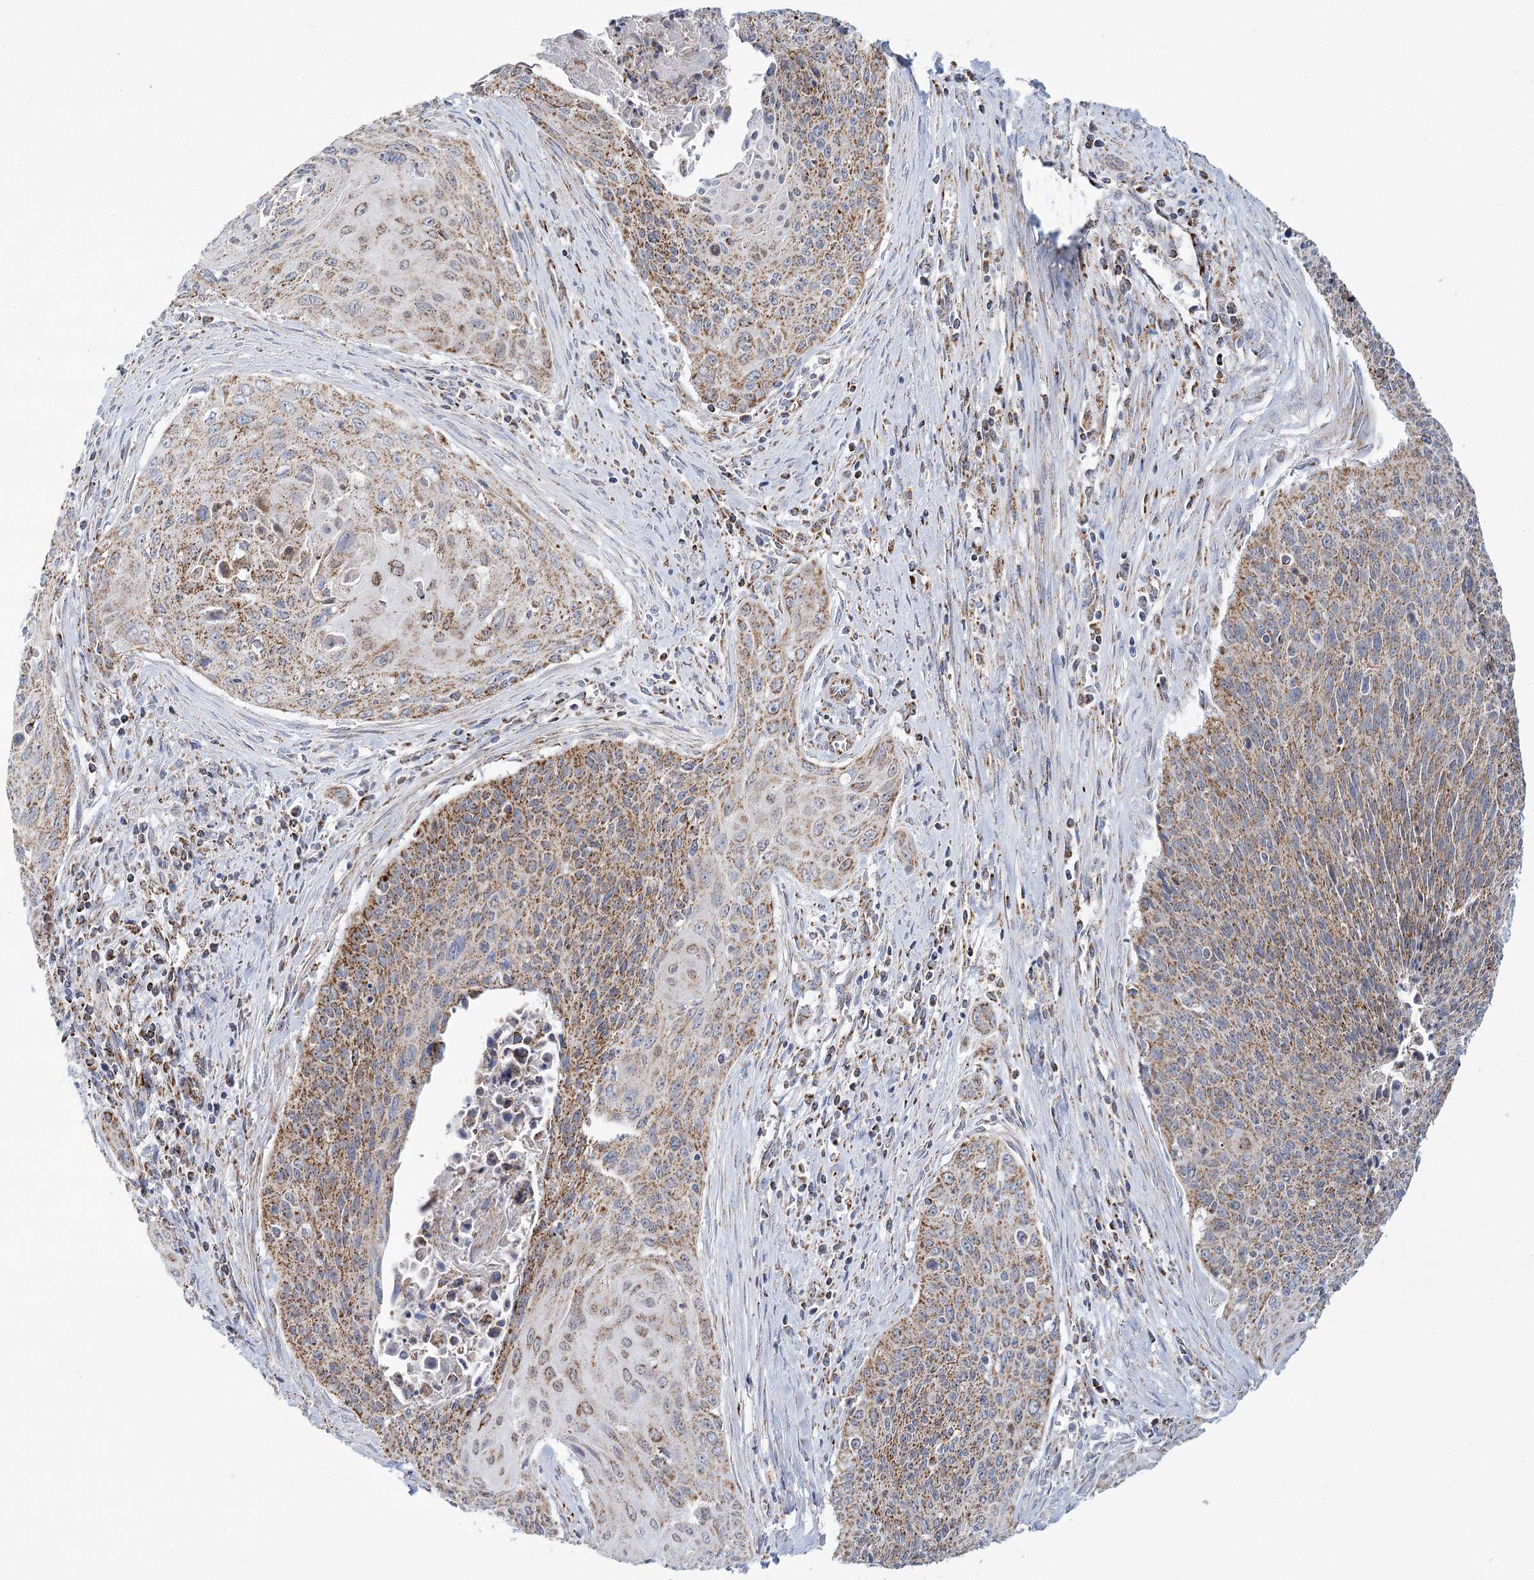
{"staining": {"intensity": "moderate", "quantity": ">75%", "location": "cytoplasmic/membranous"}, "tissue": "cervical cancer", "cell_type": "Tumor cells", "image_type": "cancer", "snomed": [{"axis": "morphology", "description": "Squamous cell carcinoma, NOS"}, {"axis": "topography", "description": "Cervix"}], "caption": "Immunohistochemical staining of squamous cell carcinoma (cervical) exhibits medium levels of moderate cytoplasmic/membranous protein positivity in about >75% of tumor cells.", "gene": "LSS", "patient": {"sex": "female", "age": 55}}